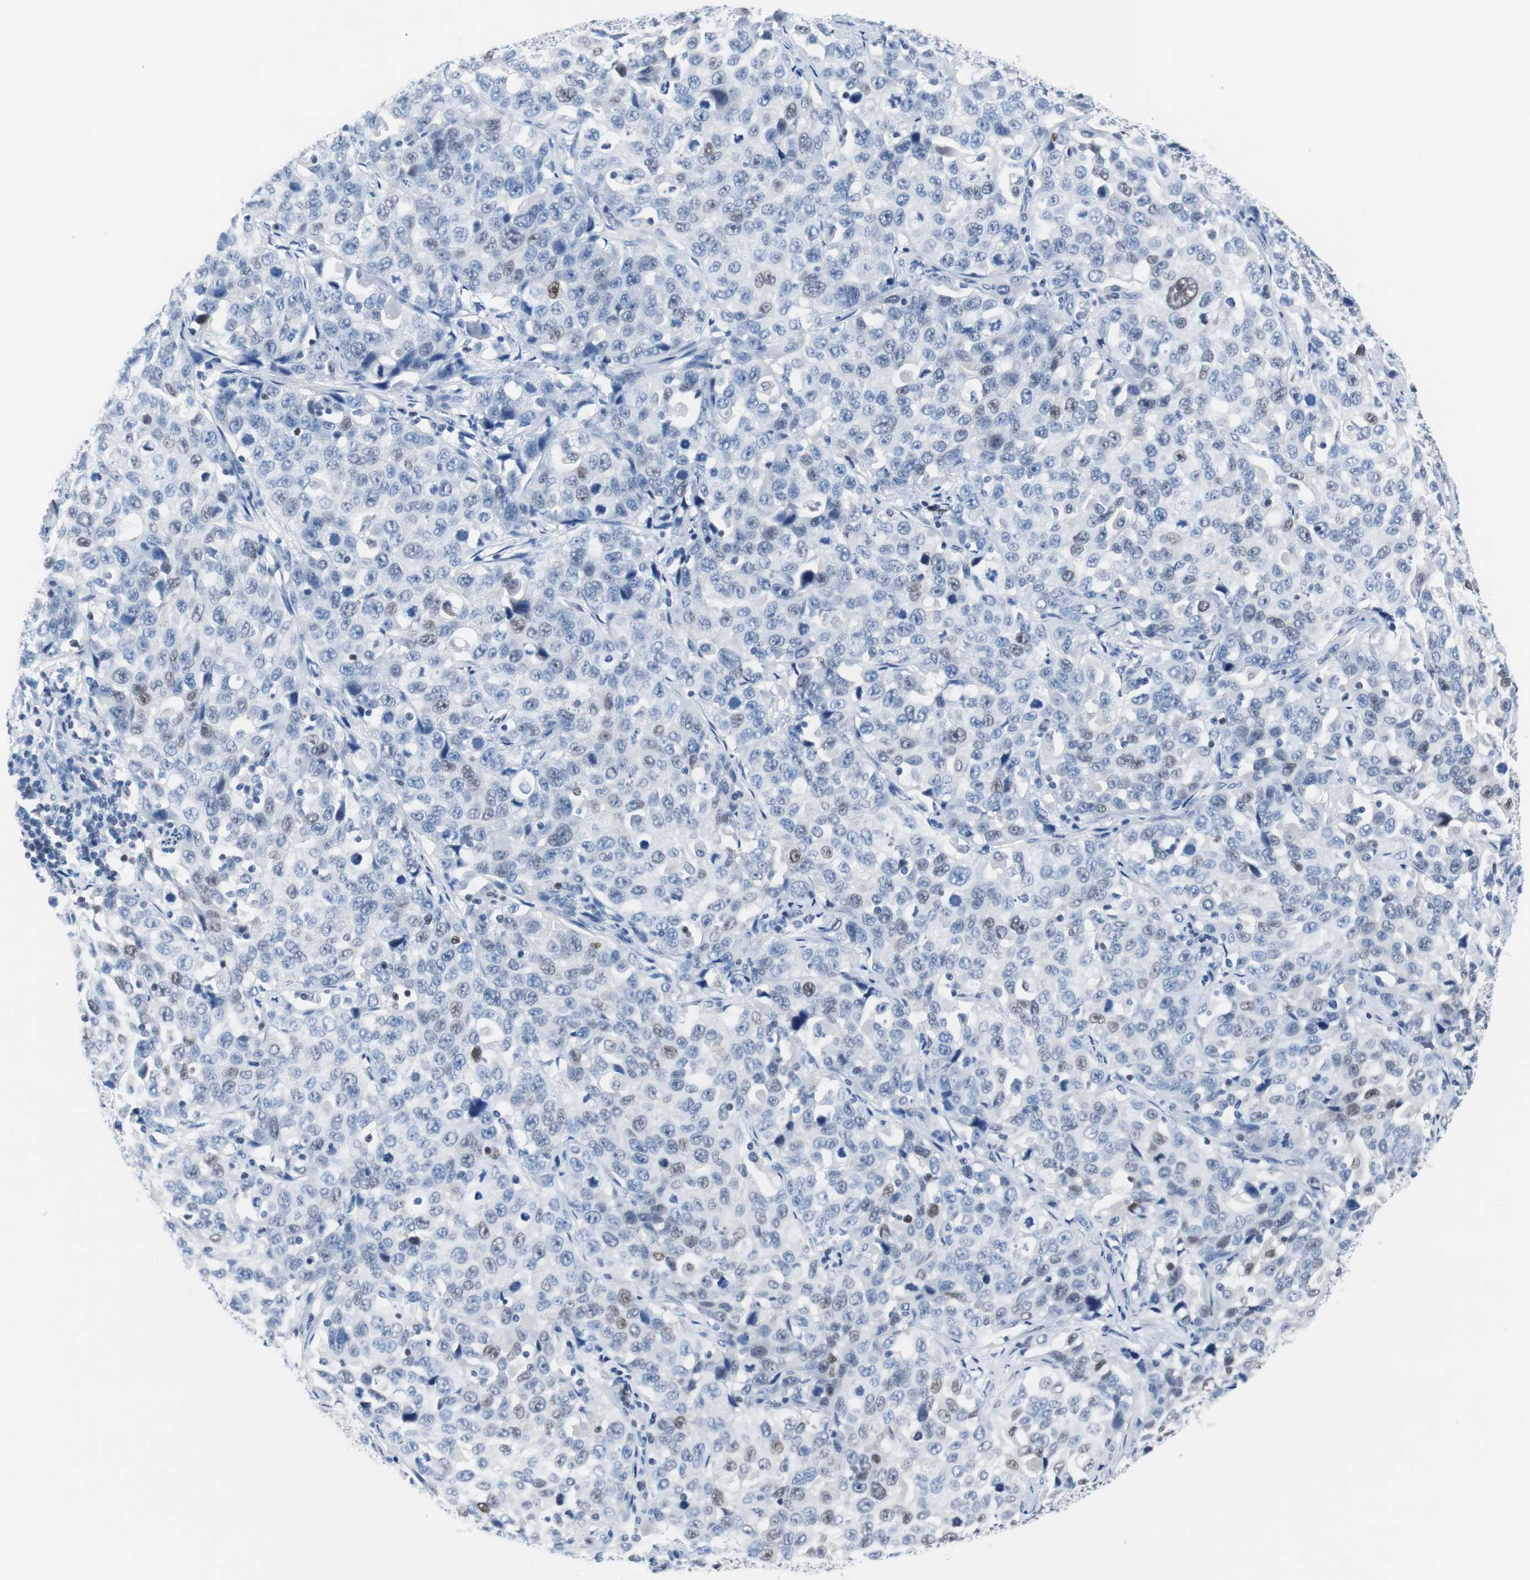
{"staining": {"intensity": "weak", "quantity": "25%-75%", "location": "nuclear"}, "tissue": "stomach cancer", "cell_type": "Tumor cells", "image_type": "cancer", "snomed": [{"axis": "morphology", "description": "Normal tissue, NOS"}, {"axis": "morphology", "description": "Adenocarcinoma, NOS"}, {"axis": "topography", "description": "Stomach"}], "caption": "IHC of stomach adenocarcinoma exhibits low levels of weak nuclear expression in about 25%-75% of tumor cells. (Stains: DAB (3,3'-diaminobenzidine) in brown, nuclei in blue, Microscopy: brightfield microscopy at high magnification).", "gene": "JUN", "patient": {"sex": "male", "age": 48}}